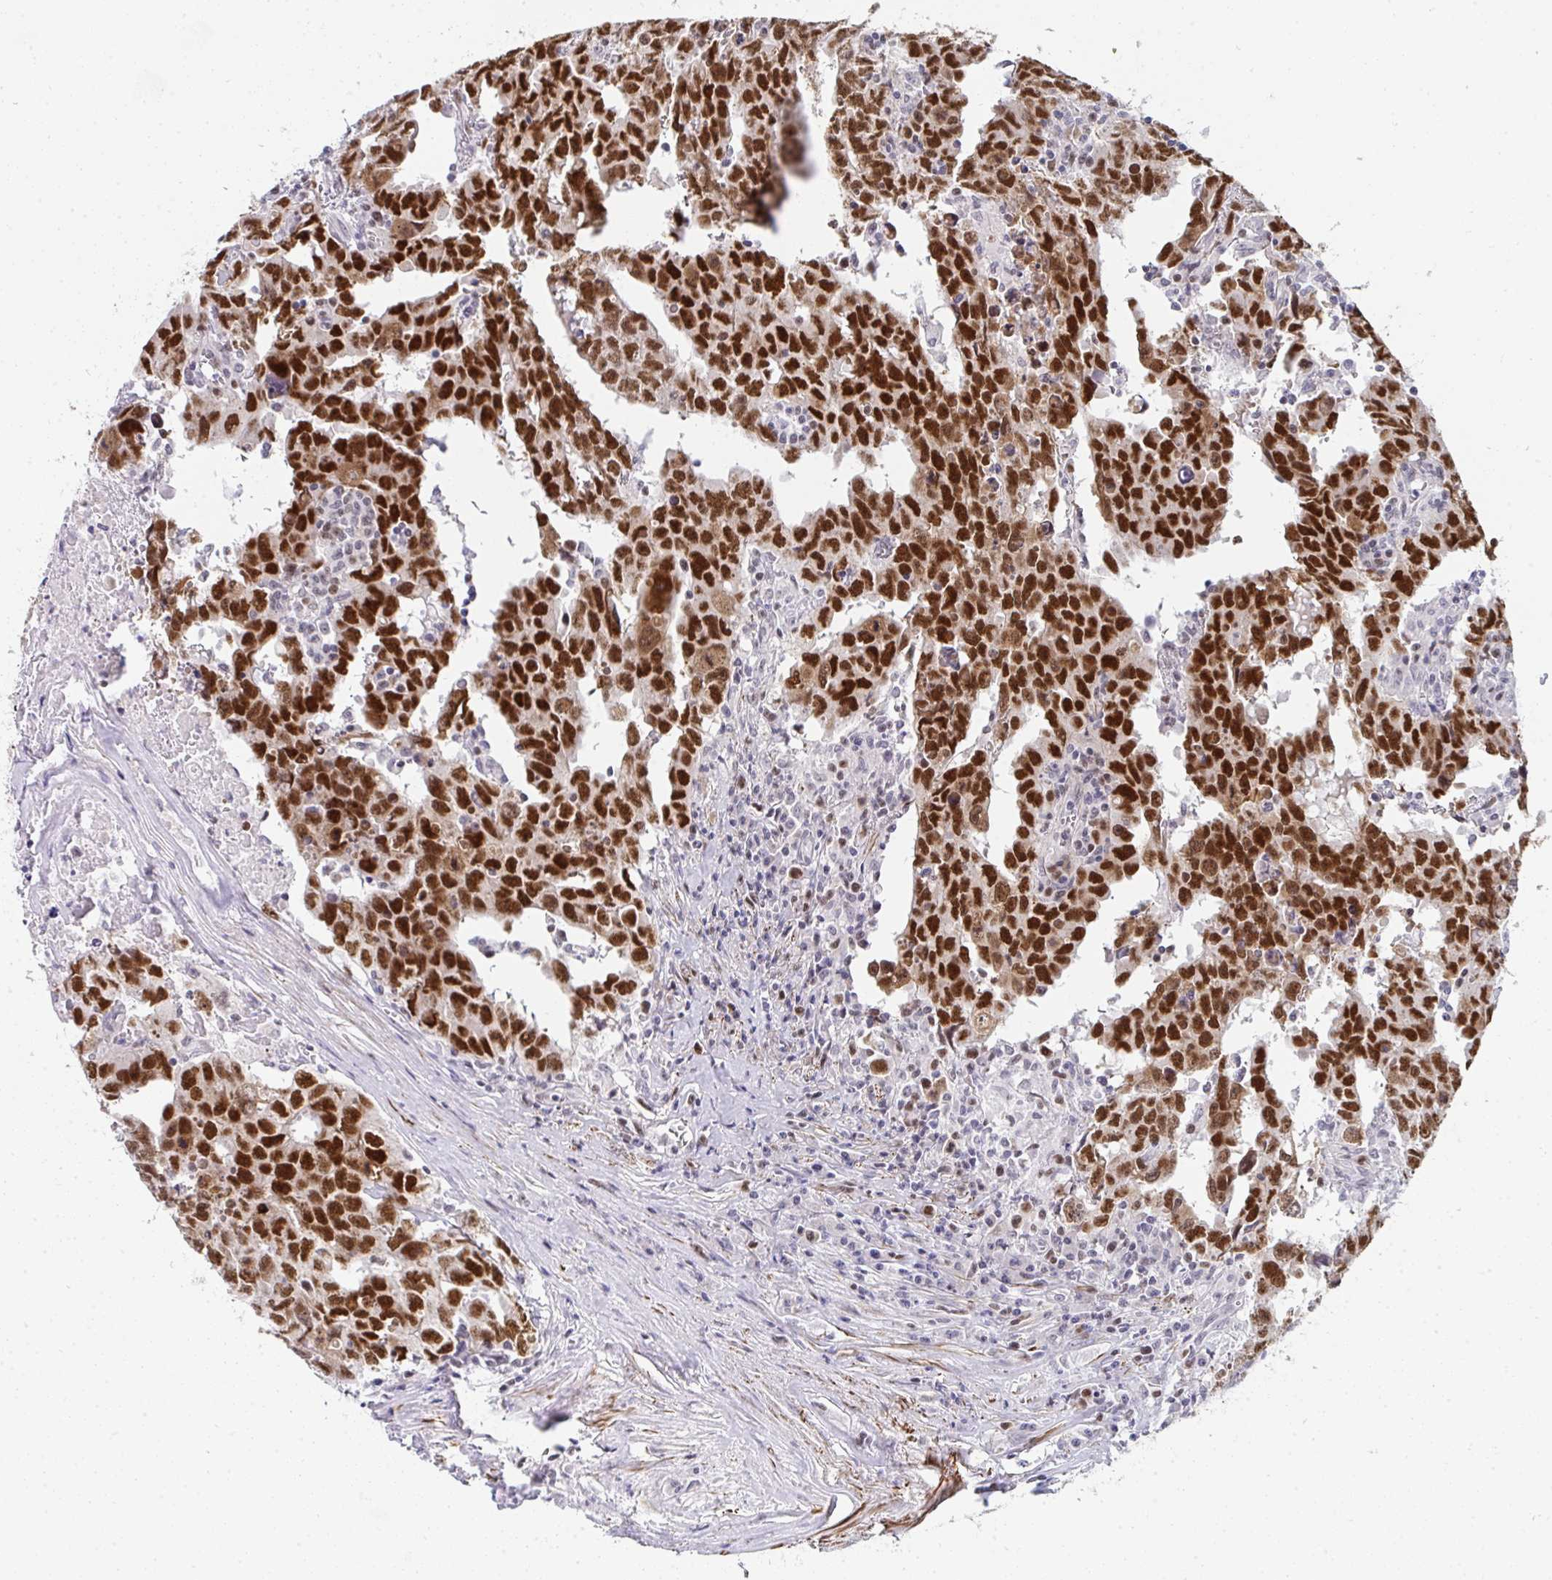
{"staining": {"intensity": "strong", "quantity": ">75%", "location": "nuclear"}, "tissue": "testis cancer", "cell_type": "Tumor cells", "image_type": "cancer", "snomed": [{"axis": "morphology", "description": "Carcinoma, Embryonal, NOS"}, {"axis": "topography", "description": "Testis"}], "caption": "A micrograph of human testis embryonal carcinoma stained for a protein exhibits strong nuclear brown staining in tumor cells.", "gene": "GINS2", "patient": {"sex": "male", "age": 22}}